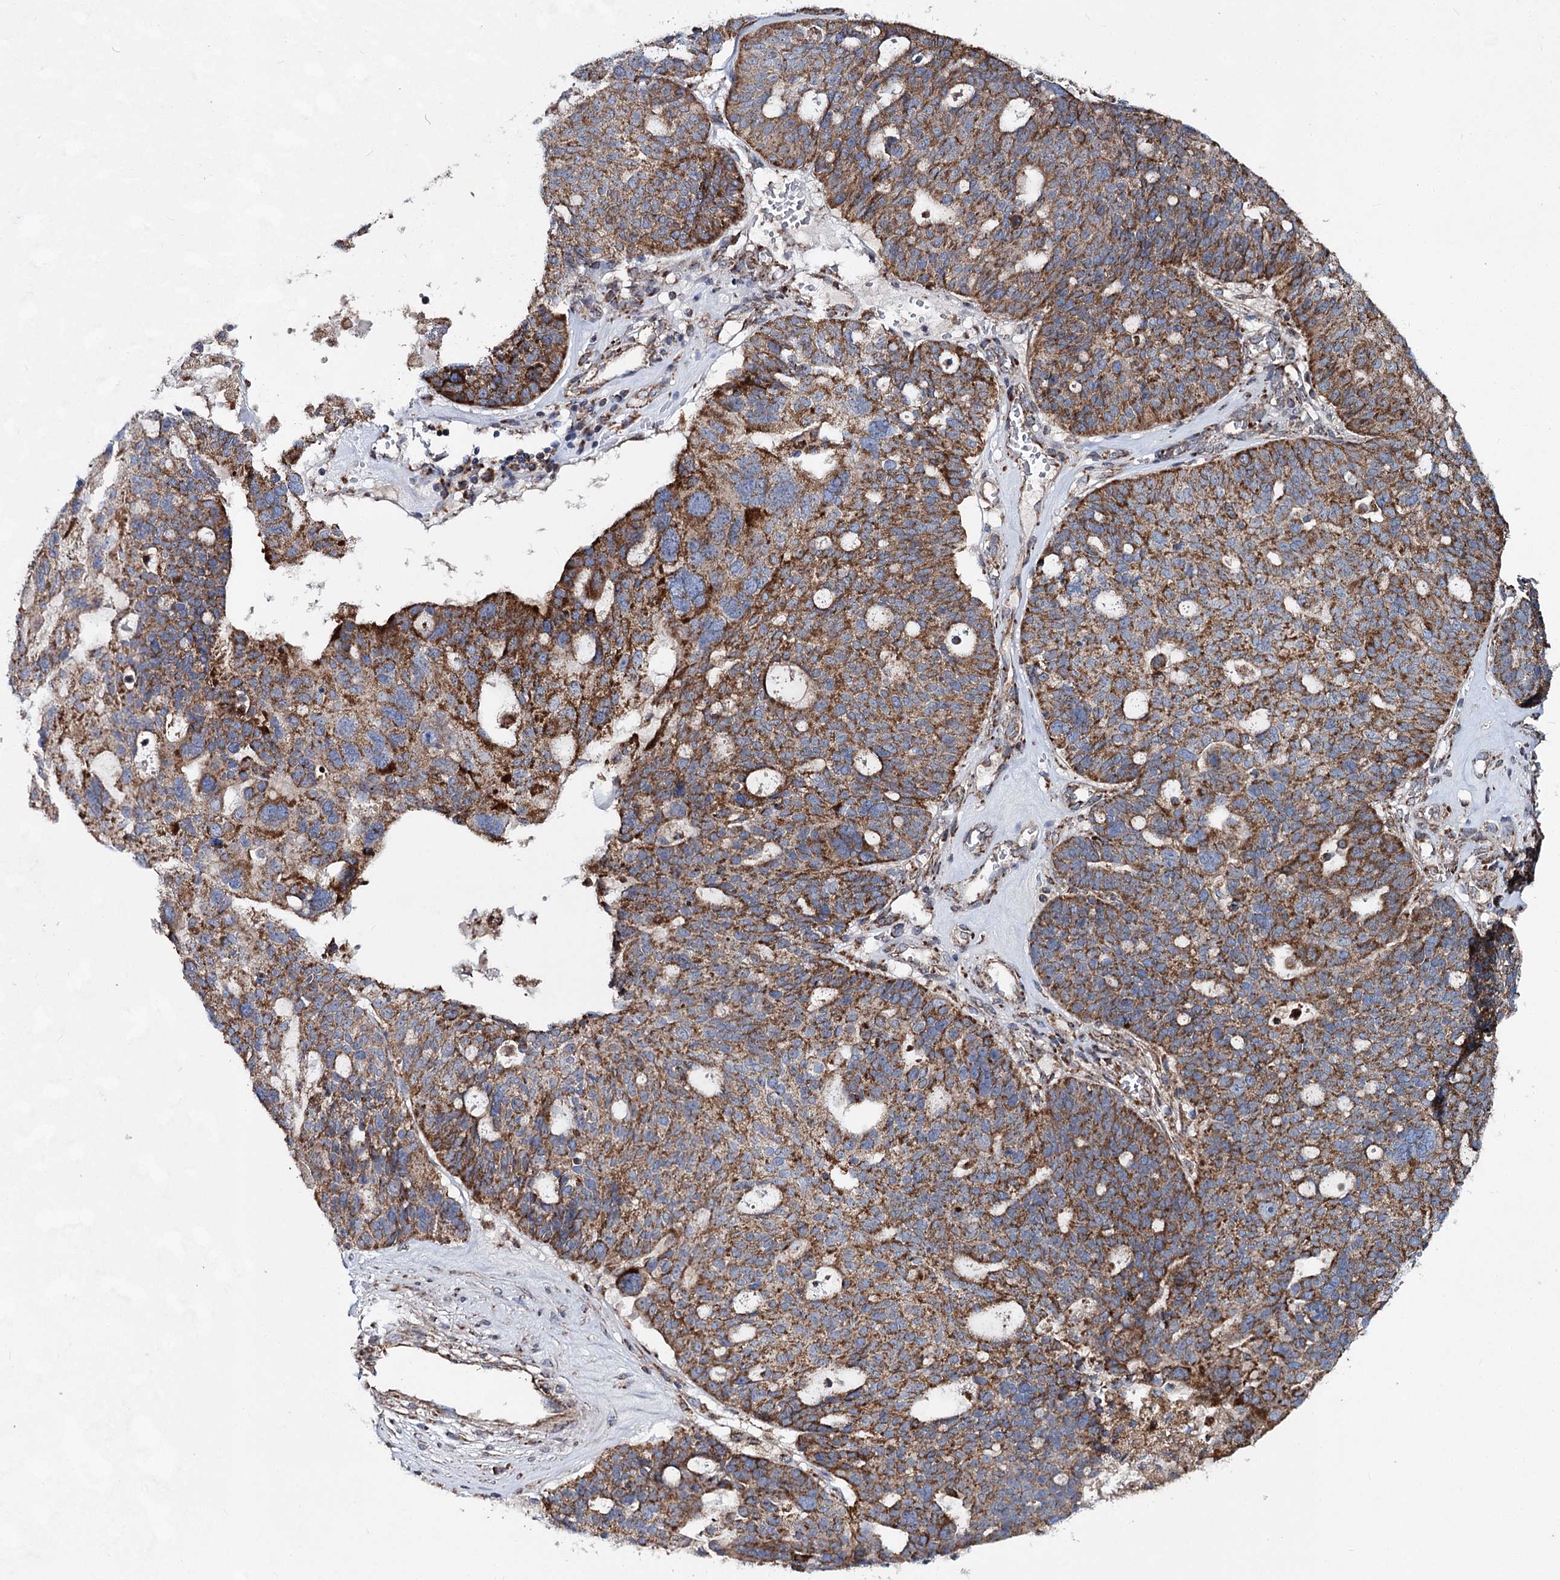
{"staining": {"intensity": "moderate", "quantity": ">75%", "location": "cytoplasmic/membranous"}, "tissue": "ovarian cancer", "cell_type": "Tumor cells", "image_type": "cancer", "snomed": [{"axis": "morphology", "description": "Cystadenocarcinoma, serous, NOS"}, {"axis": "topography", "description": "Ovary"}], "caption": "Moderate cytoplasmic/membranous positivity is identified in about >75% of tumor cells in serous cystadenocarcinoma (ovarian).", "gene": "MSANTD2", "patient": {"sex": "female", "age": 59}}